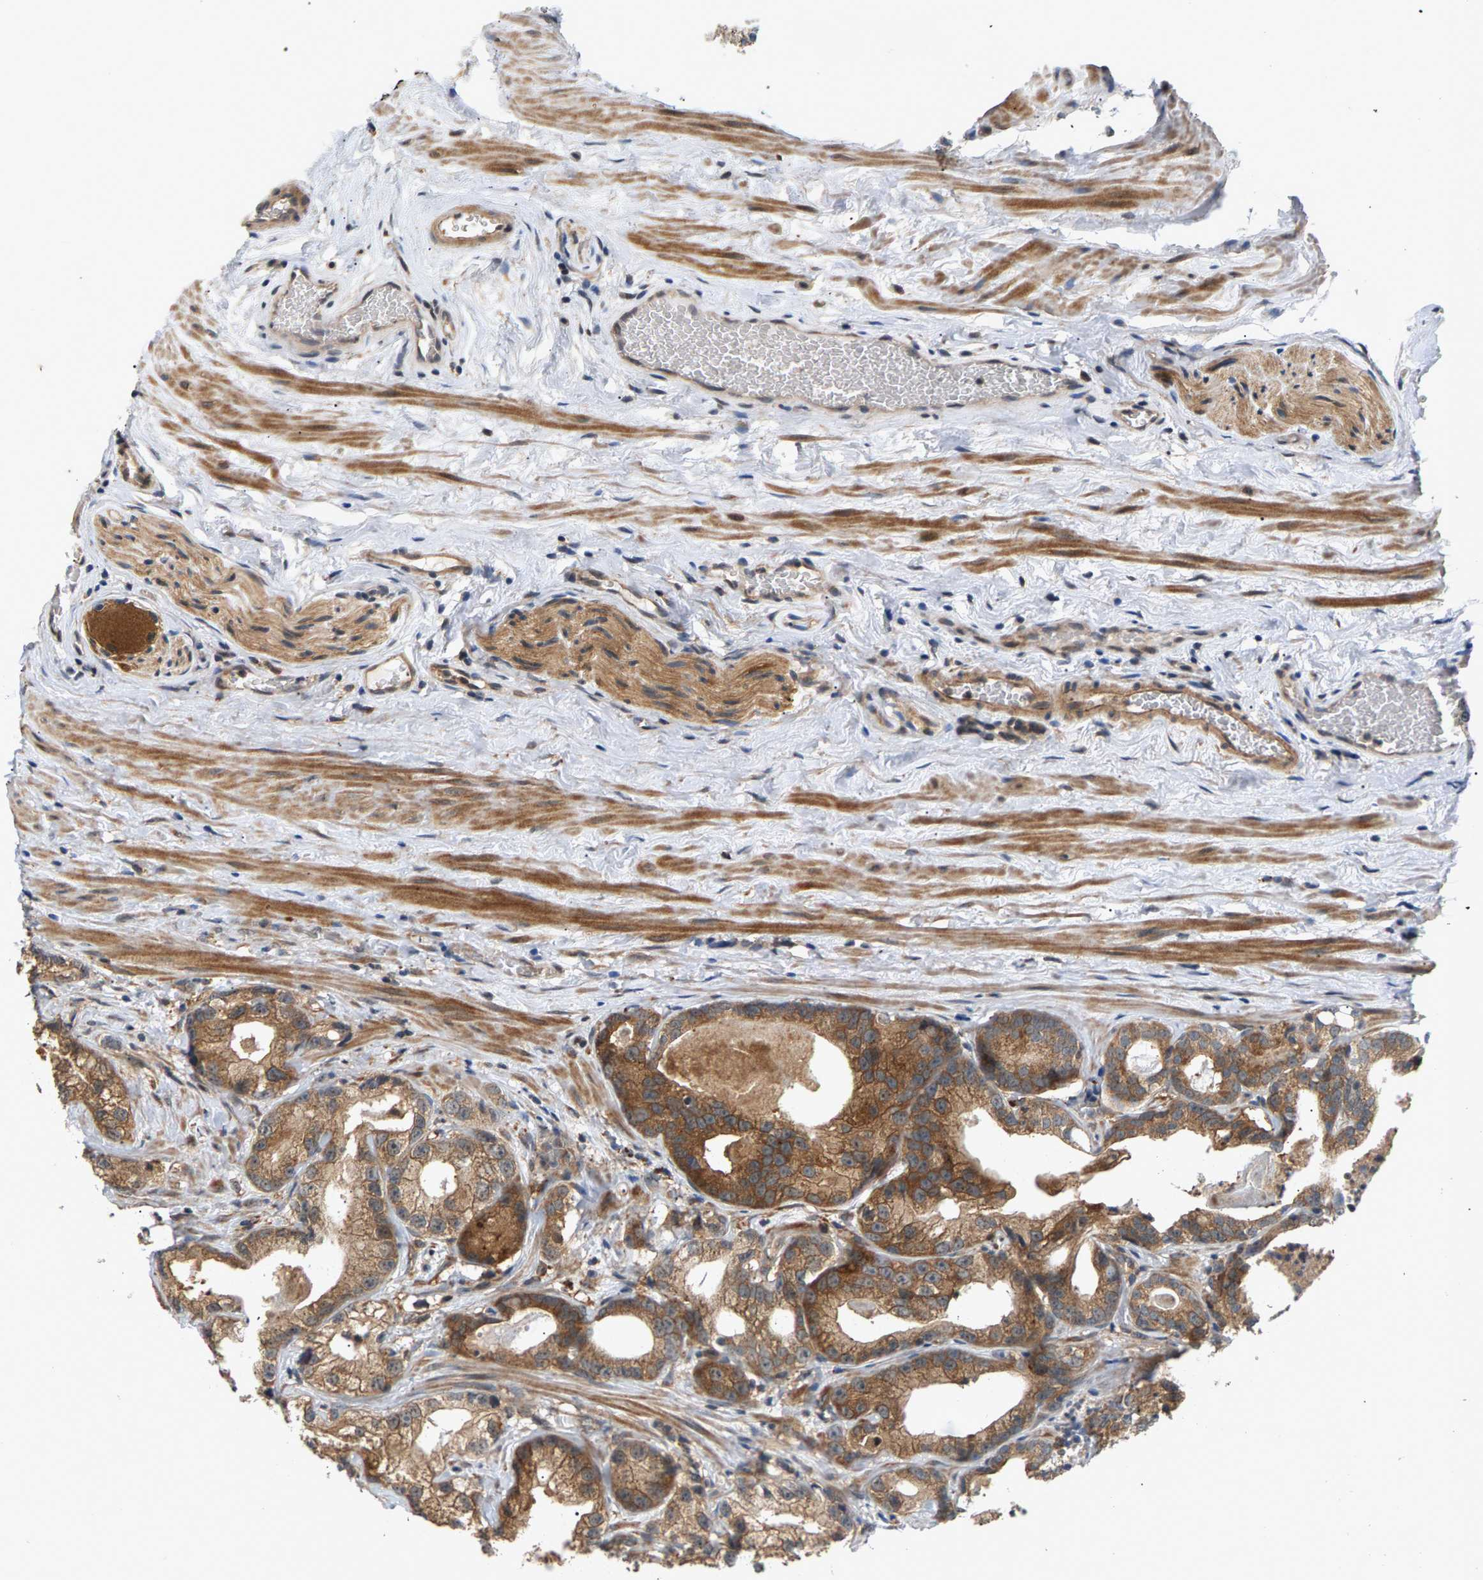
{"staining": {"intensity": "moderate", "quantity": "25%-75%", "location": "cytoplasmic/membranous"}, "tissue": "prostate cancer", "cell_type": "Tumor cells", "image_type": "cancer", "snomed": [{"axis": "morphology", "description": "Adenocarcinoma, Low grade"}, {"axis": "topography", "description": "Prostate"}], "caption": "Approximately 25%-75% of tumor cells in prostate low-grade adenocarcinoma demonstrate moderate cytoplasmic/membranous protein expression as visualized by brown immunohistochemical staining.", "gene": "MAP2K5", "patient": {"sex": "male", "age": 59}}